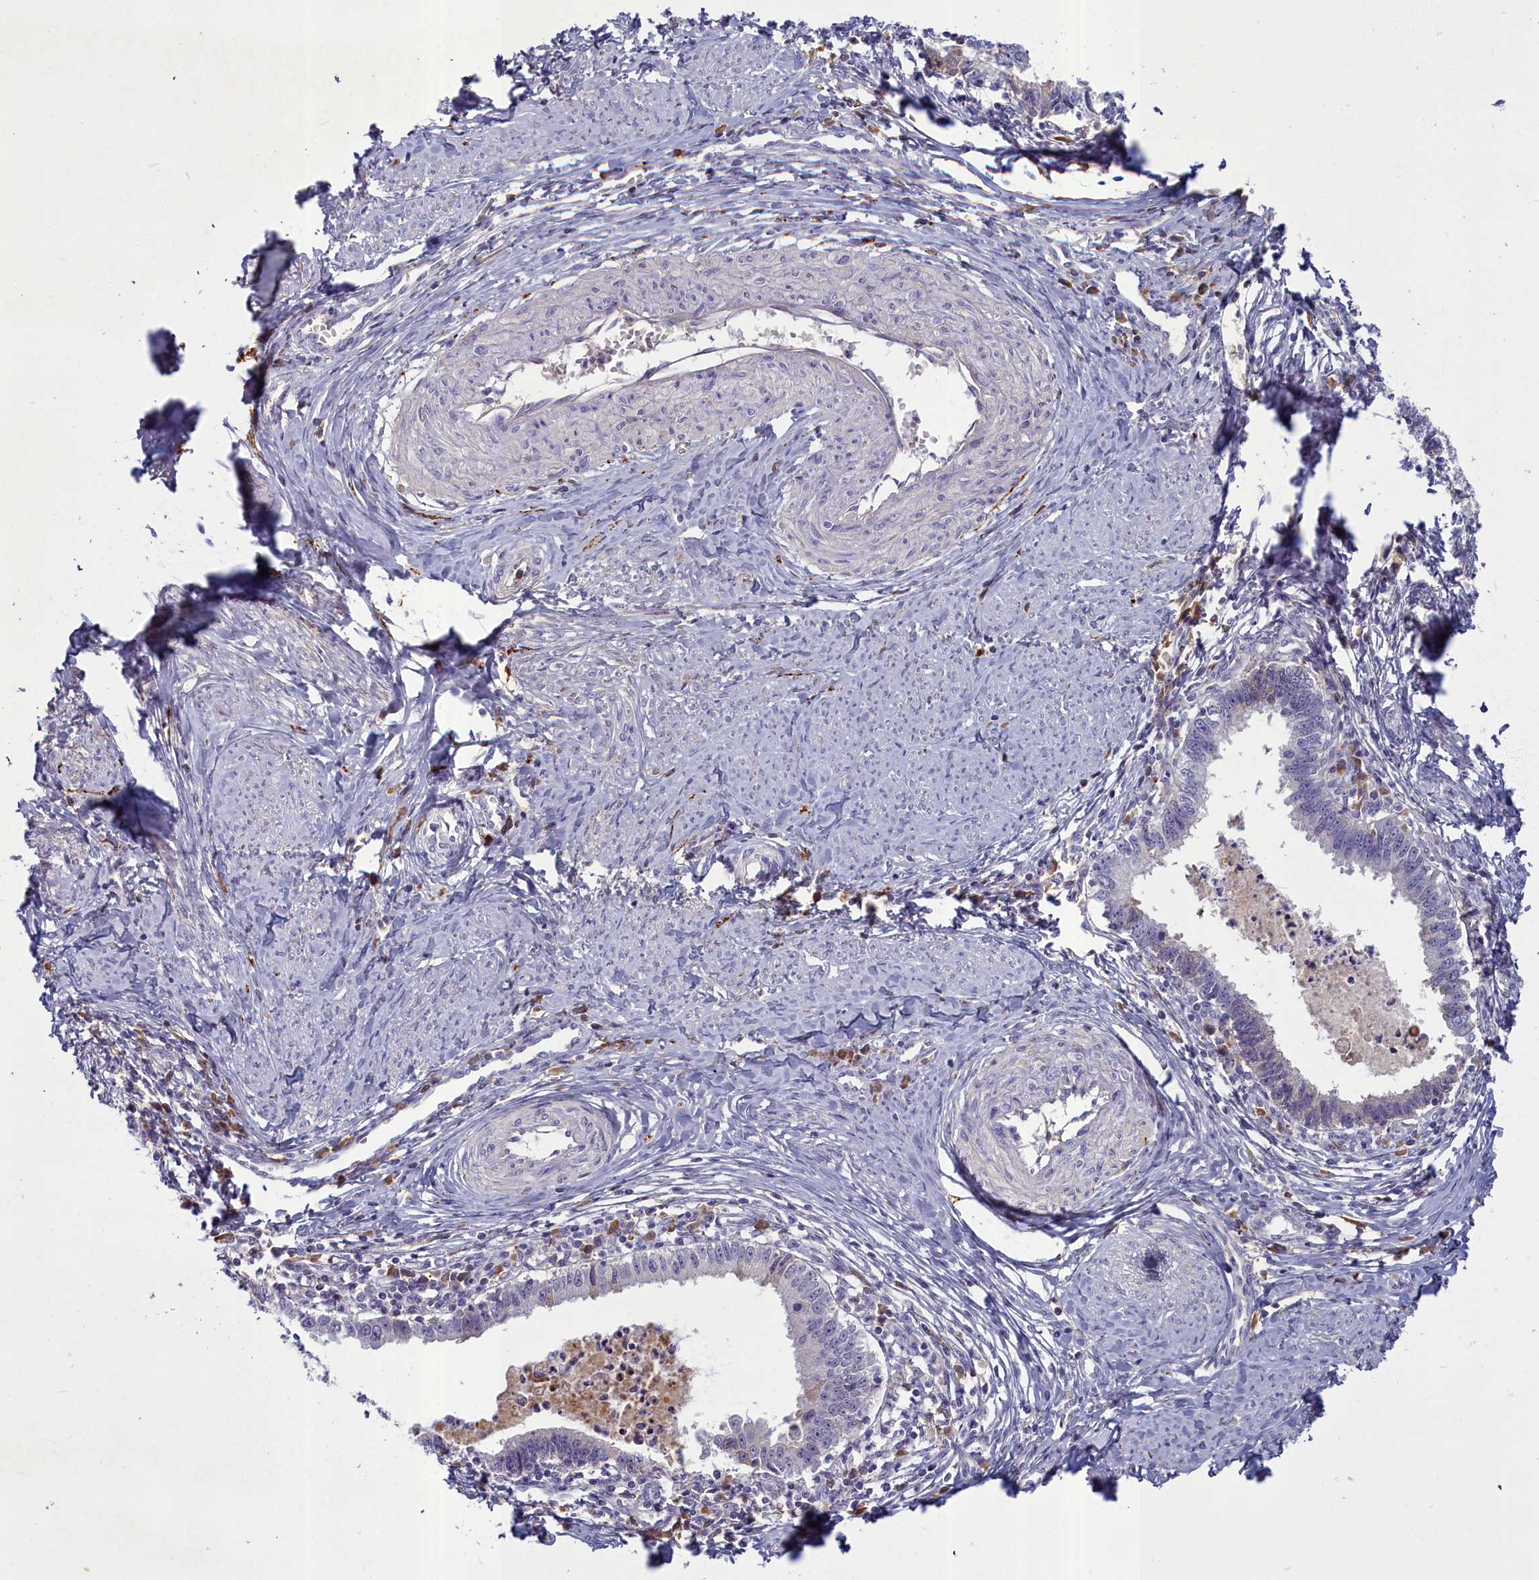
{"staining": {"intensity": "negative", "quantity": "none", "location": "none"}, "tissue": "cervical cancer", "cell_type": "Tumor cells", "image_type": "cancer", "snomed": [{"axis": "morphology", "description": "Adenocarcinoma, NOS"}, {"axis": "topography", "description": "Cervix"}], "caption": "The image displays no significant positivity in tumor cells of cervical cancer (adenocarcinoma).", "gene": "SV2C", "patient": {"sex": "female", "age": 36}}